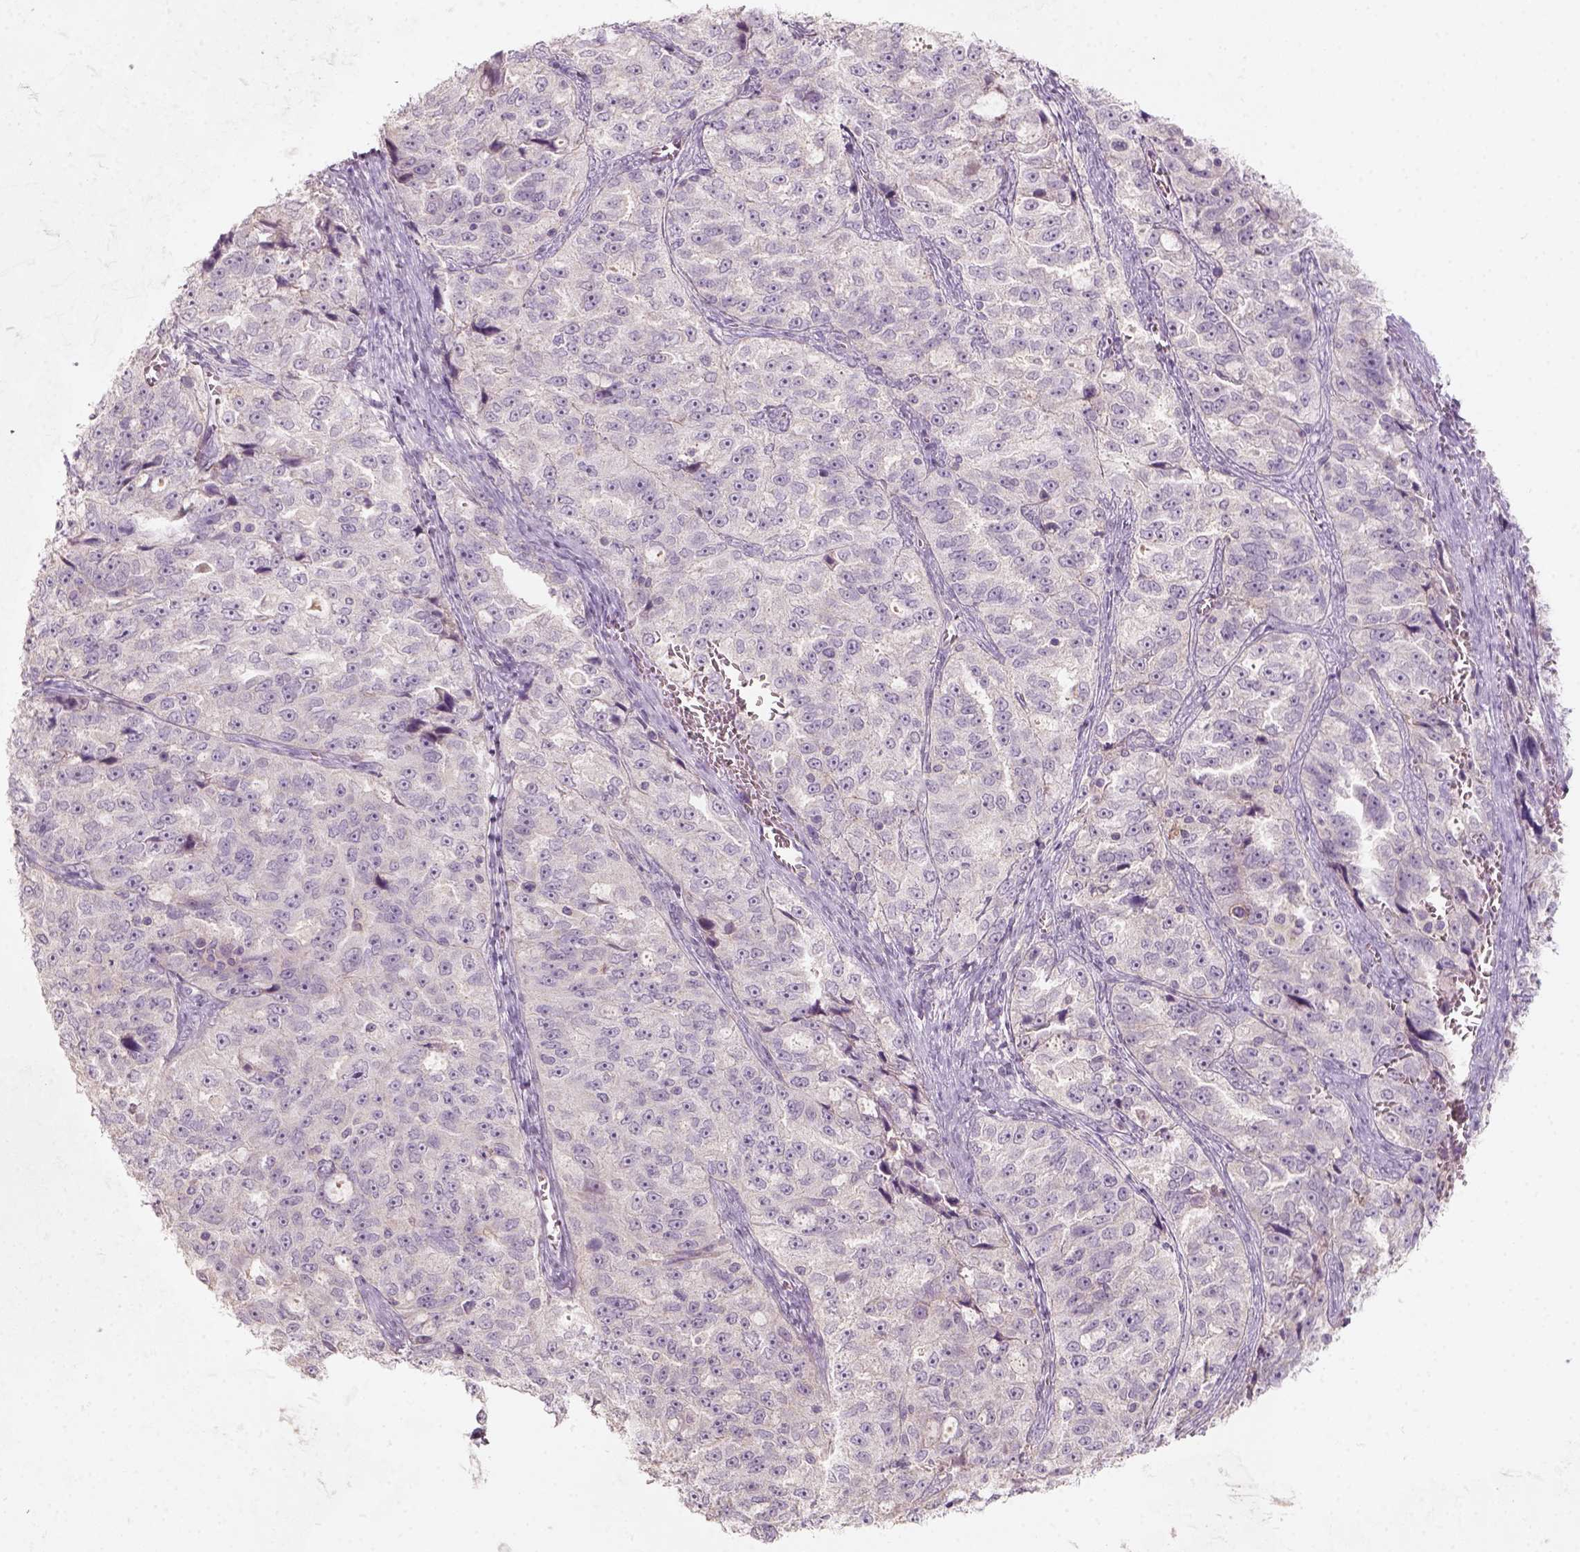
{"staining": {"intensity": "negative", "quantity": "none", "location": "none"}, "tissue": "ovarian cancer", "cell_type": "Tumor cells", "image_type": "cancer", "snomed": [{"axis": "morphology", "description": "Cystadenocarcinoma, serous, NOS"}, {"axis": "topography", "description": "Ovary"}], "caption": "High power microscopy histopathology image of an immunohistochemistry (IHC) micrograph of ovarian cancer (serous cystadenocarcinoma), revealing no significant staining in tumor cells. (Stains: DAB immunohistochemistry with hematoxylin counter stain, Microscopy: brightfield microscopy at high magnification).", "gene": "AQP9", "patient": {"sex": "female", "age": 51}}